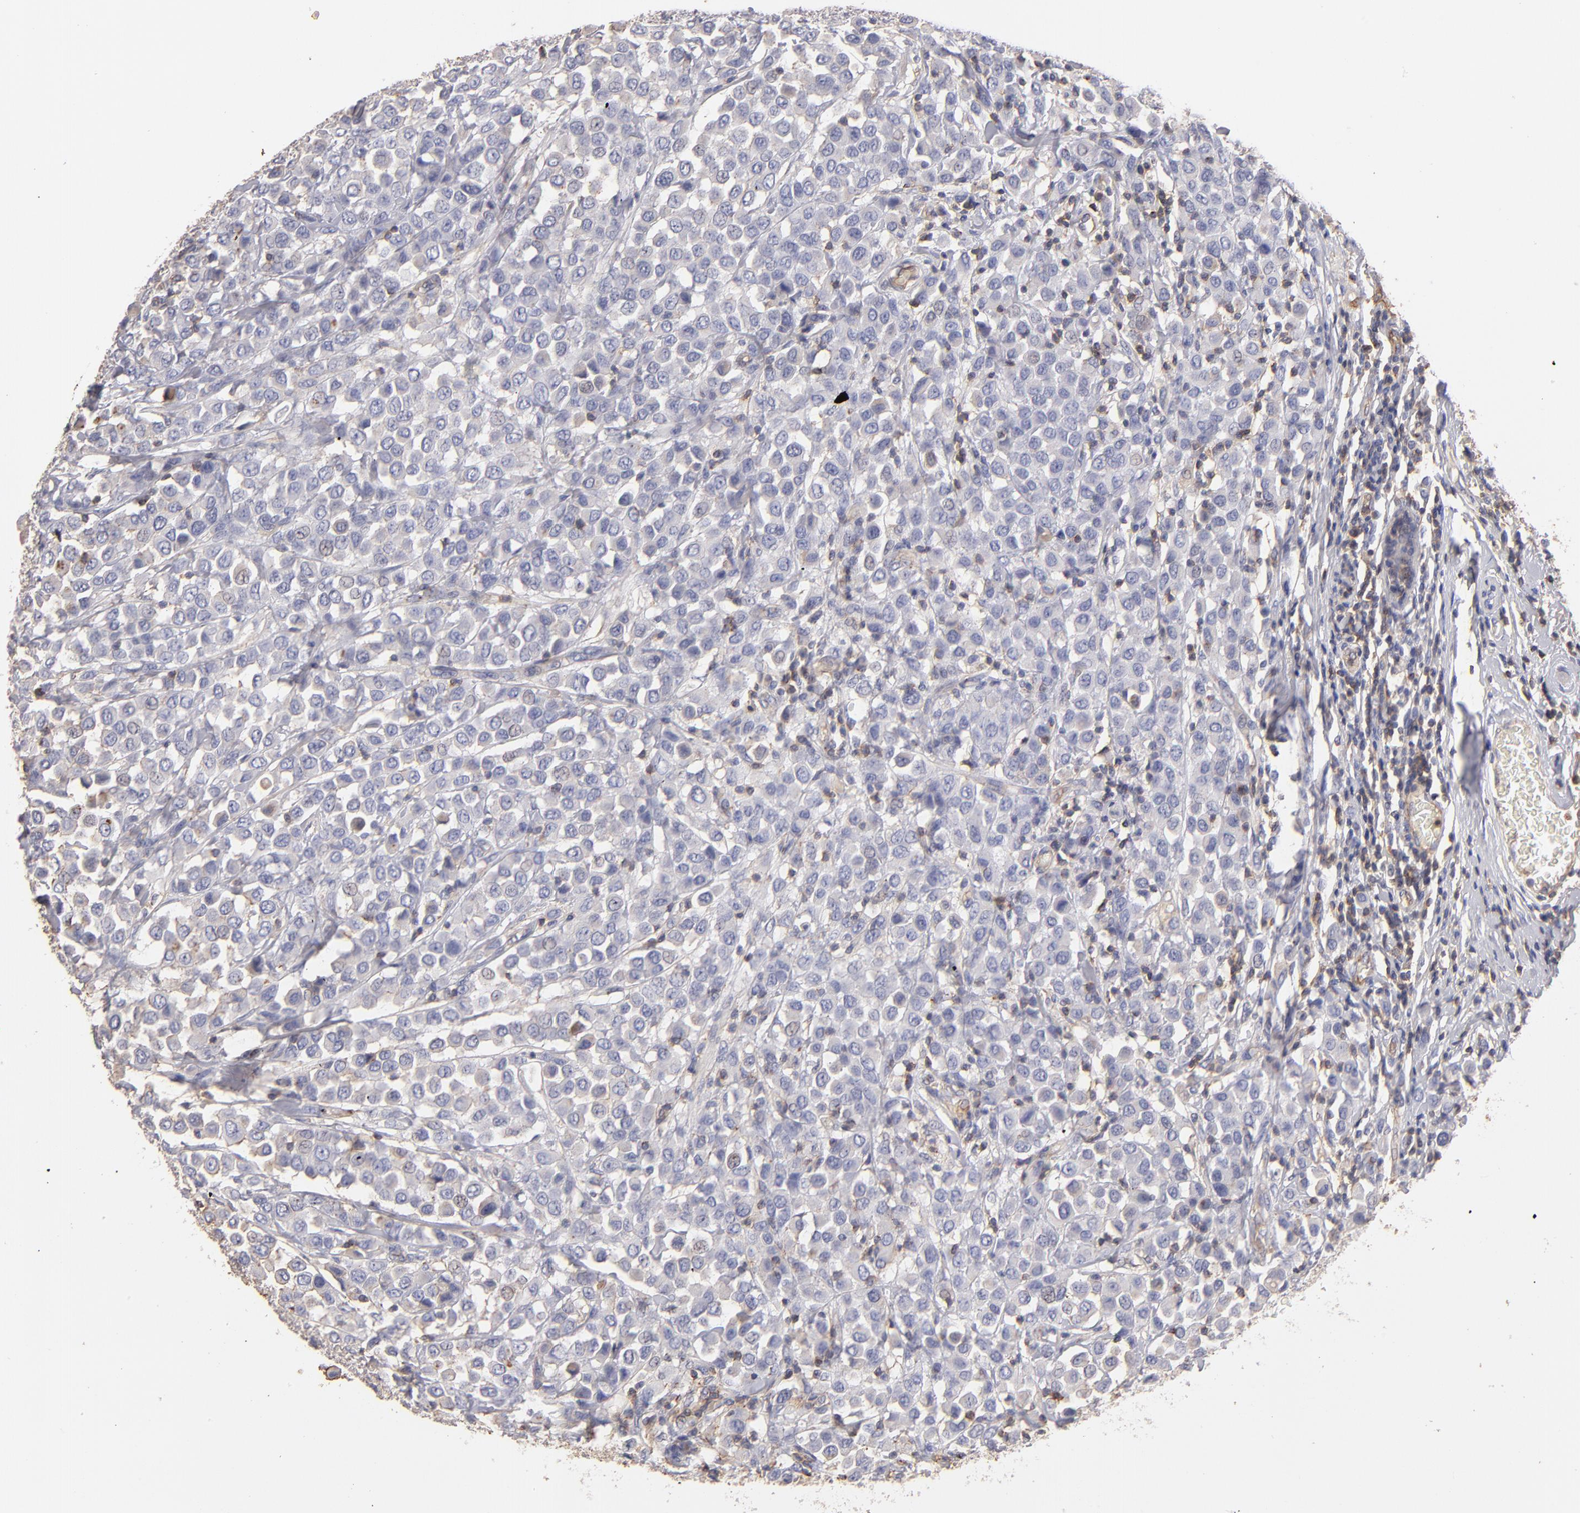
{"staining": {"intensity": "negative", "quantity": "none", "location": "none"}, "tissue": "breast cancer", "cell_type": "Tumor cells", "image_type": "cancer", "snomed": [{"axis": "morphology", "description": "Duct carcinoma"}, {"axis": "topography", "description": "Breast"}], "caption": "This is an immunohistochemistry histopathology image of human breast intraductal carcinoma. There is no staining in tumor cells.", "gene": "ABCB1", "patient": {"sex": "female", "age": 61}}